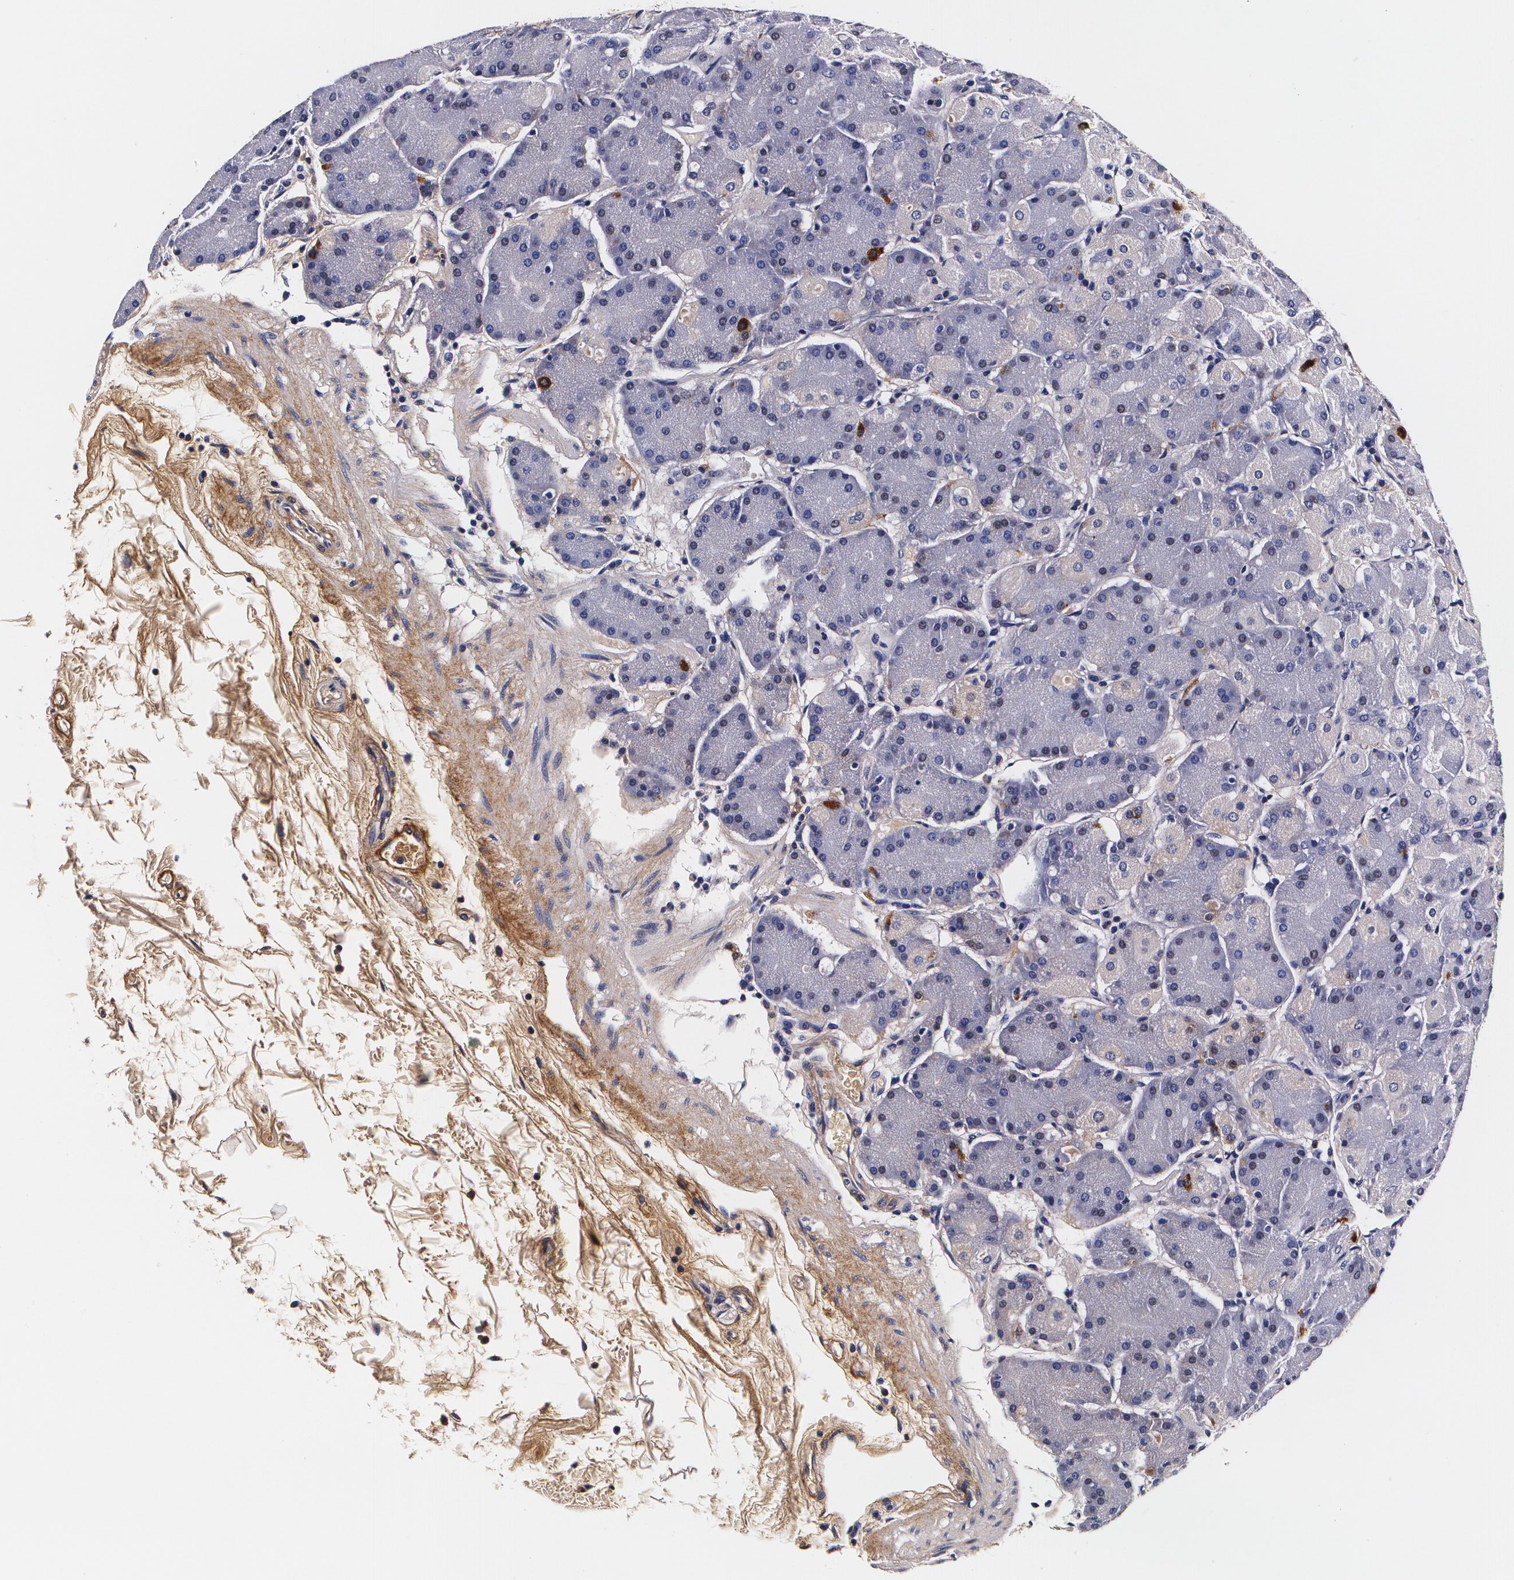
{"staining": {"intensity": "negative", "quantity": "none", "location": "none"}, "tissue": "stomach", "cell_type": "Glandular cells", "image_type": "normal", "snomed": [{"axis": "morphology", "description": "Normal tissue, NOS"}, {"axis": "topography", "description": "Stomach, upper"}, {"axis": "topography", "description": "Stomach"}], "caption": "Glandular cells show no significant staining in unremarkable stomach.", "gene": "TTR", "patient": {"sex": "male", "age": 76}}